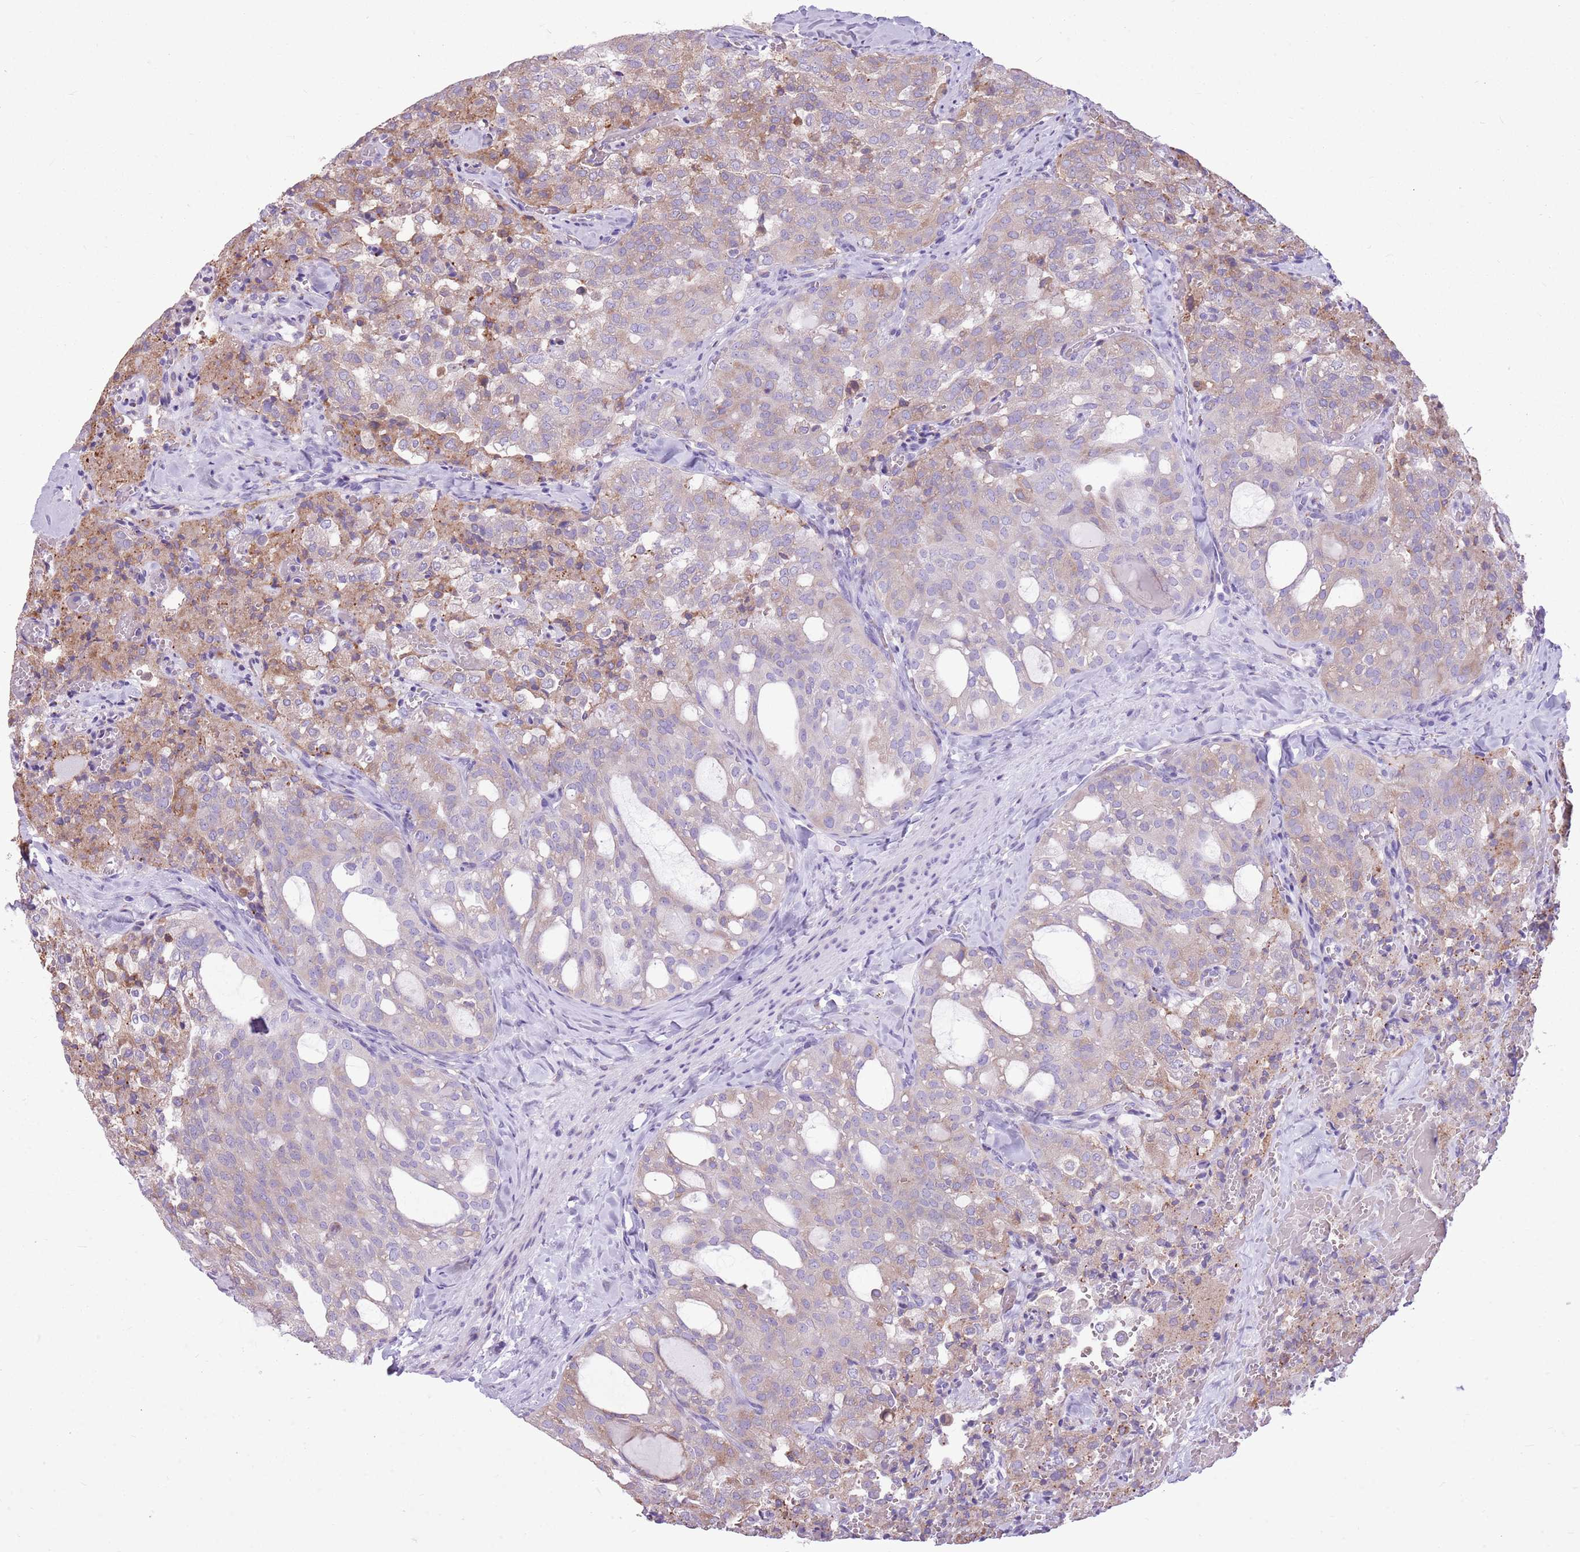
{"staining": {"intensity": "weak", "quantity": ">75%", "location": "cytoplasmic/membranous"}, "tissue": "thyroid cancer", "cell_type": "Tumor cells", "image_type": "cancer", "snomed": [{"axis": "morphology", "description": "Follicular adenoma carcinoma, NOS"}, {"axis": "topography", "description": "Thyroid gland"}], "caption": "Approximately >75% of tumor cells in thyroid follicular adenoma carcinoma exhibit weak cytoplasmic/membranous protein staining as visualized by brown immunohistochemical staining.", "gene": "KCTD19", "patient": {"sex": "male", "age": 75}}